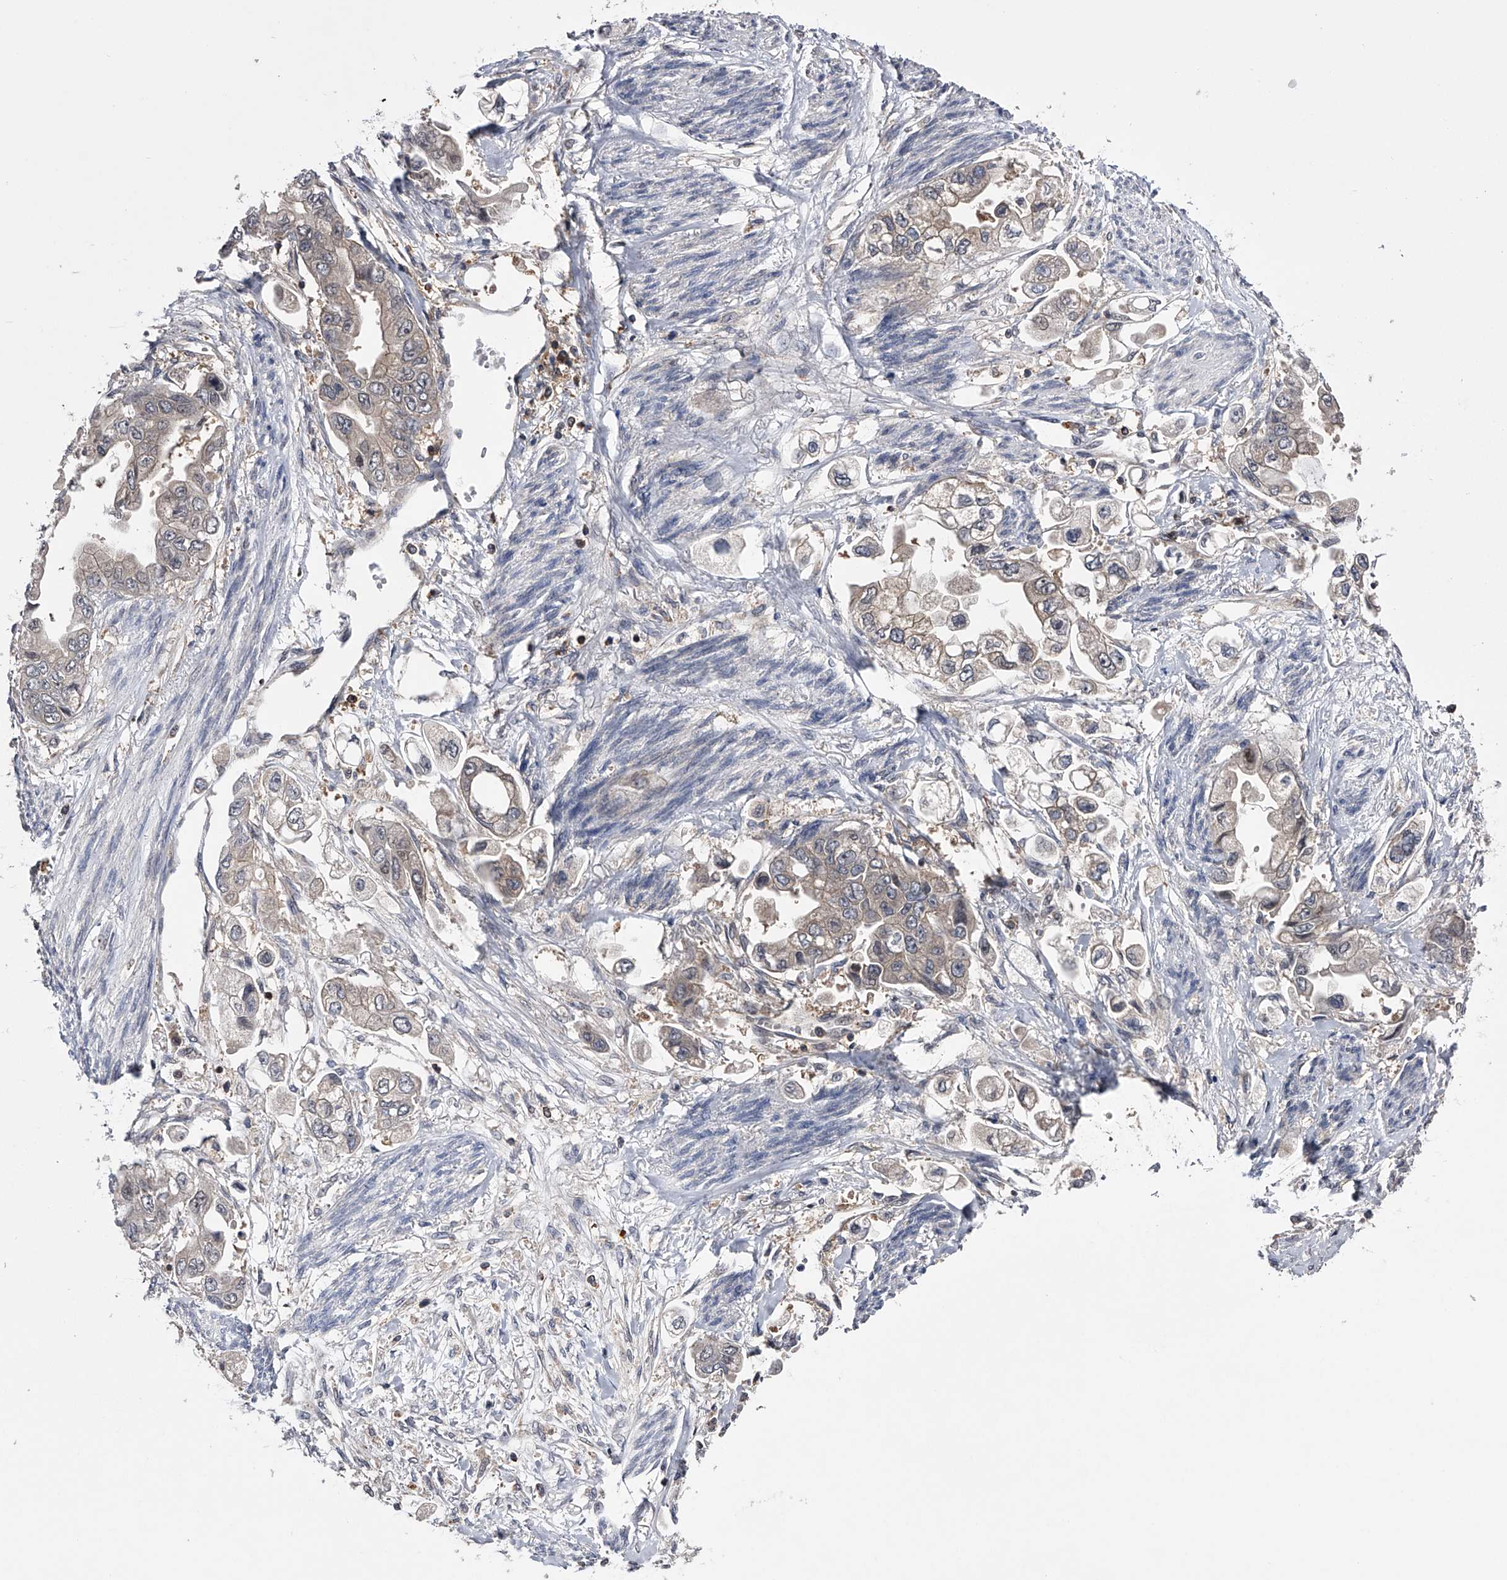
{"staining": {"intensity": "weak", "quantity": "<25%", "location": "cytoplasmic/membranous"}, "tissue": "stomach cancer", "cell_type": "Tumor cells", "image_type": "cancer", "snomed": [{"axis": "morphology", "description": "Adenocarcinoma, NOS"}, {"axis": "topography", "description": "Stomach"}], "caption": "DAB immunohistochemical staining of stomach cancer (adenocarcinoma) exhibits no significant positivity in tumor cells.", "gene": "PAN3", "patient": {"sex": "male", "age": 62}}